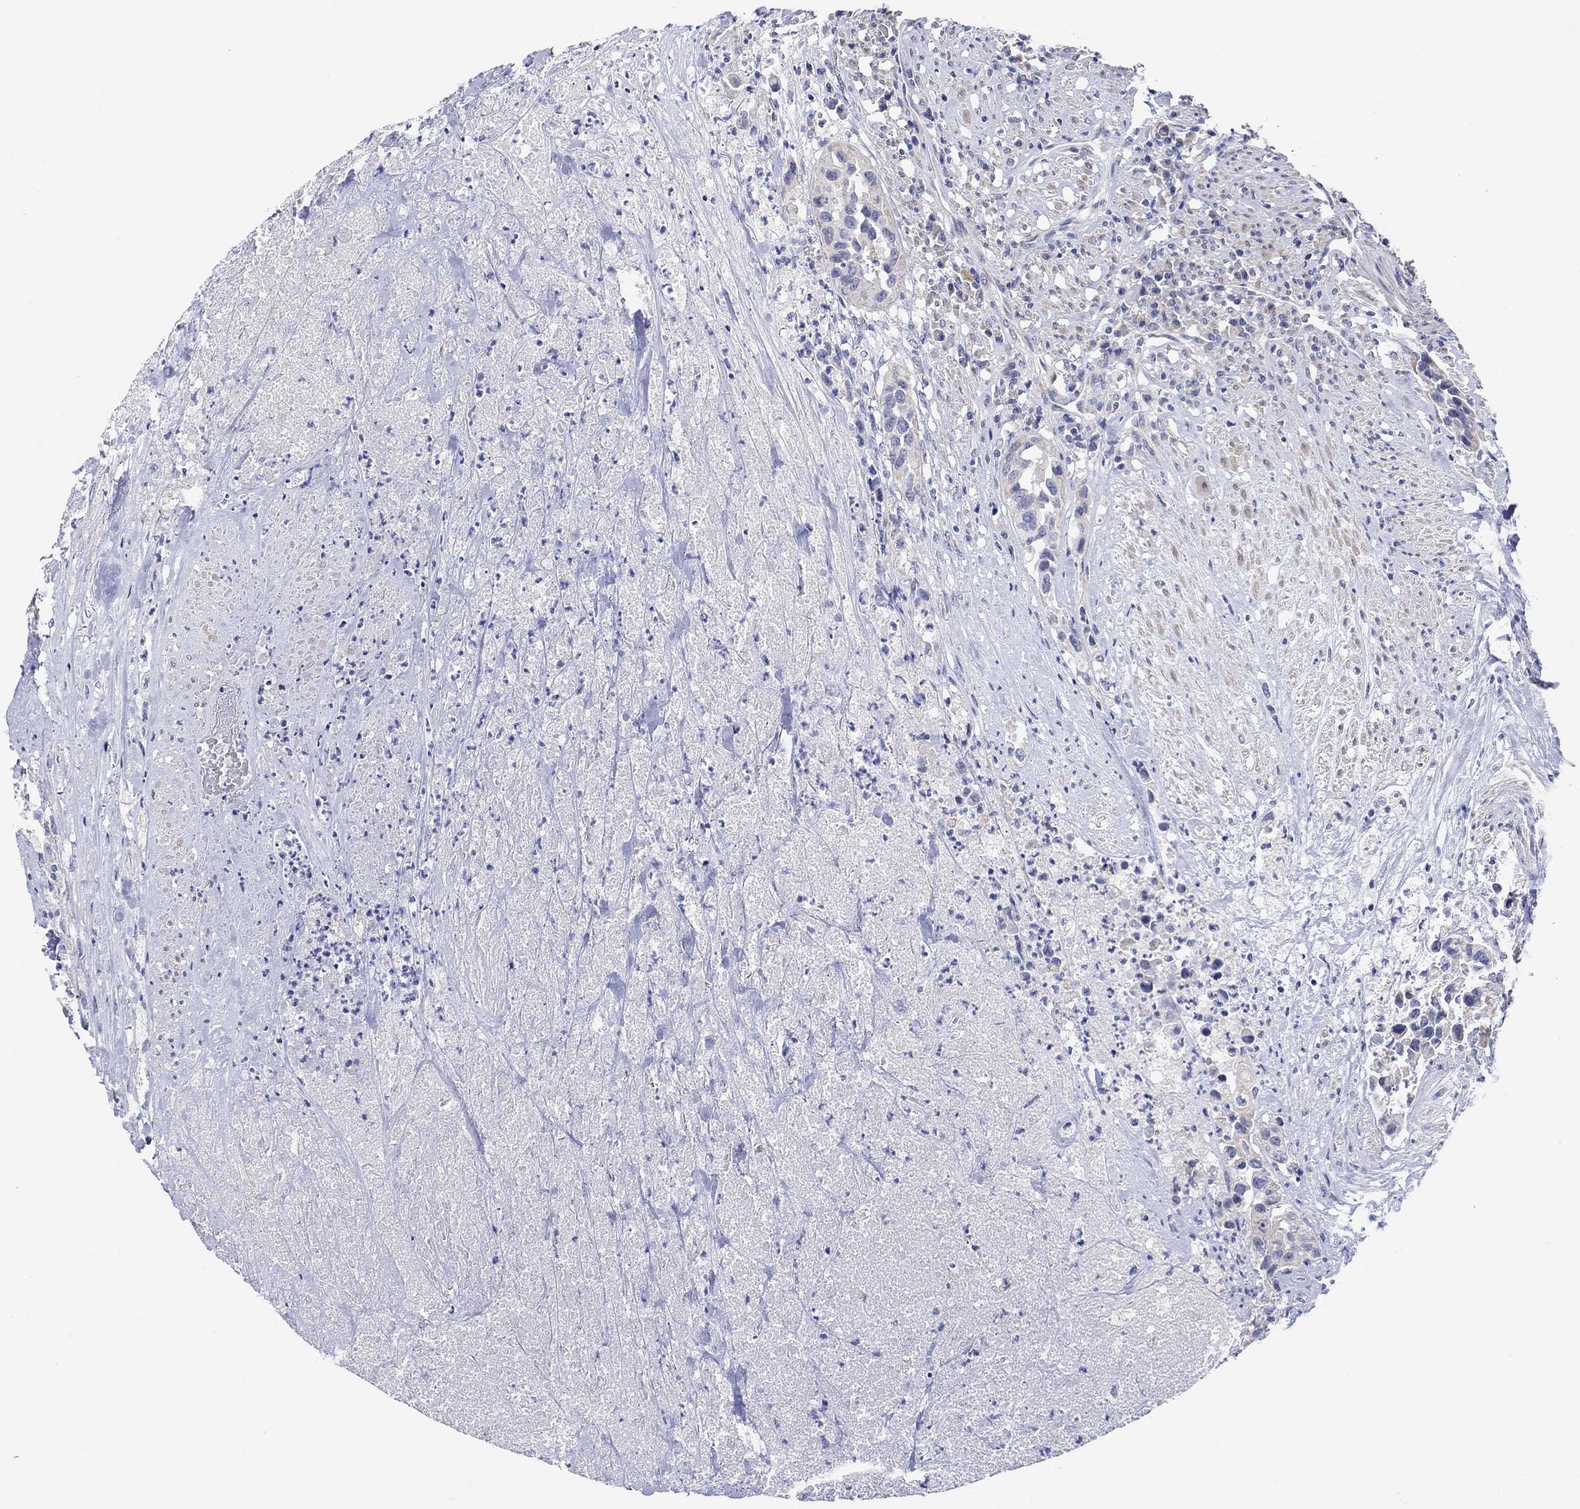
{"staining": {"intensity": "weak", "quantity": "<25%", "location": "cytoplasmic/membranous"}, "tissue": "urothelial cancer", "cell_type": "Tumor cells", "image_type": "cancer", "snomed": [{"axis": "morphology", "description": "Urothelial carcinoma, High grade"}, {"axis": "topography", "description": "Urinary bladder"}], "caption": "The histopathology image reveals no staining of tumor cells in urothelial cancer.", "gene": "KRT222", "patient": {"sex": "female", "age": 73}}